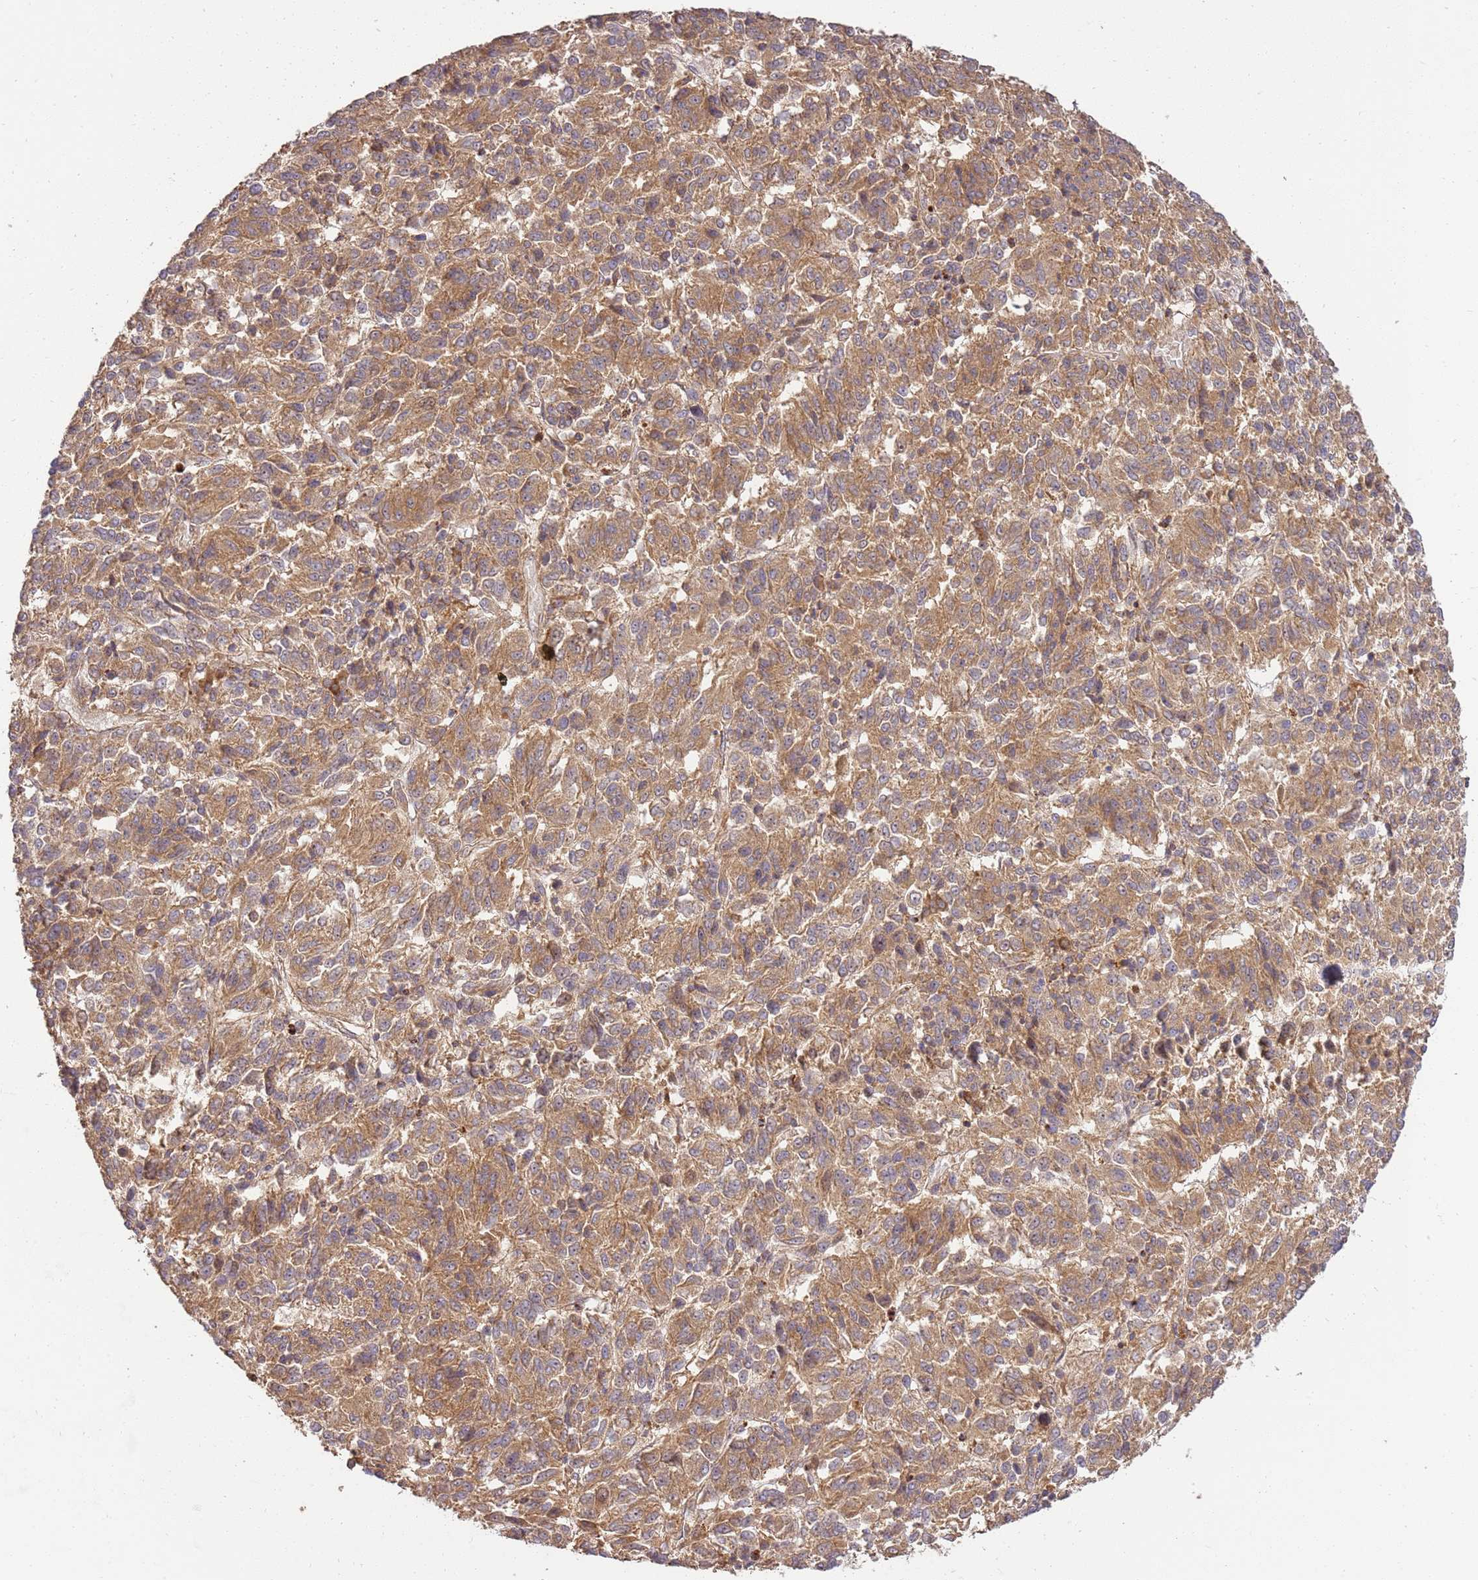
{"staining": {"intensity": "moderate", "quantity": ">75%", "location": "cytoplasmic/membranous"}, "tissue": "melanoma", "cell_type": "Tumor cells", "image_type": "cancer", "snomed": [{"axis": "morphology", "description": "Malignant melanoma, Metastatic site"}, {"axis": "topography", "description": "Lung"}], "caption": "Immunohistochemistry staining of malignant melanoma (metastatic site), which exhibits medium levels of moderate cytoplasmic/membranous positivity in about >75% of tumor cells indicating moderate cytoplasmic/membranous protein expression. The staining was performed using DAB (brown) for protein detection and nuclei were counterstained in hematoxylin (blue).", "gene": "GAREM1", "patient": {"sex": "male", "age": 64}}